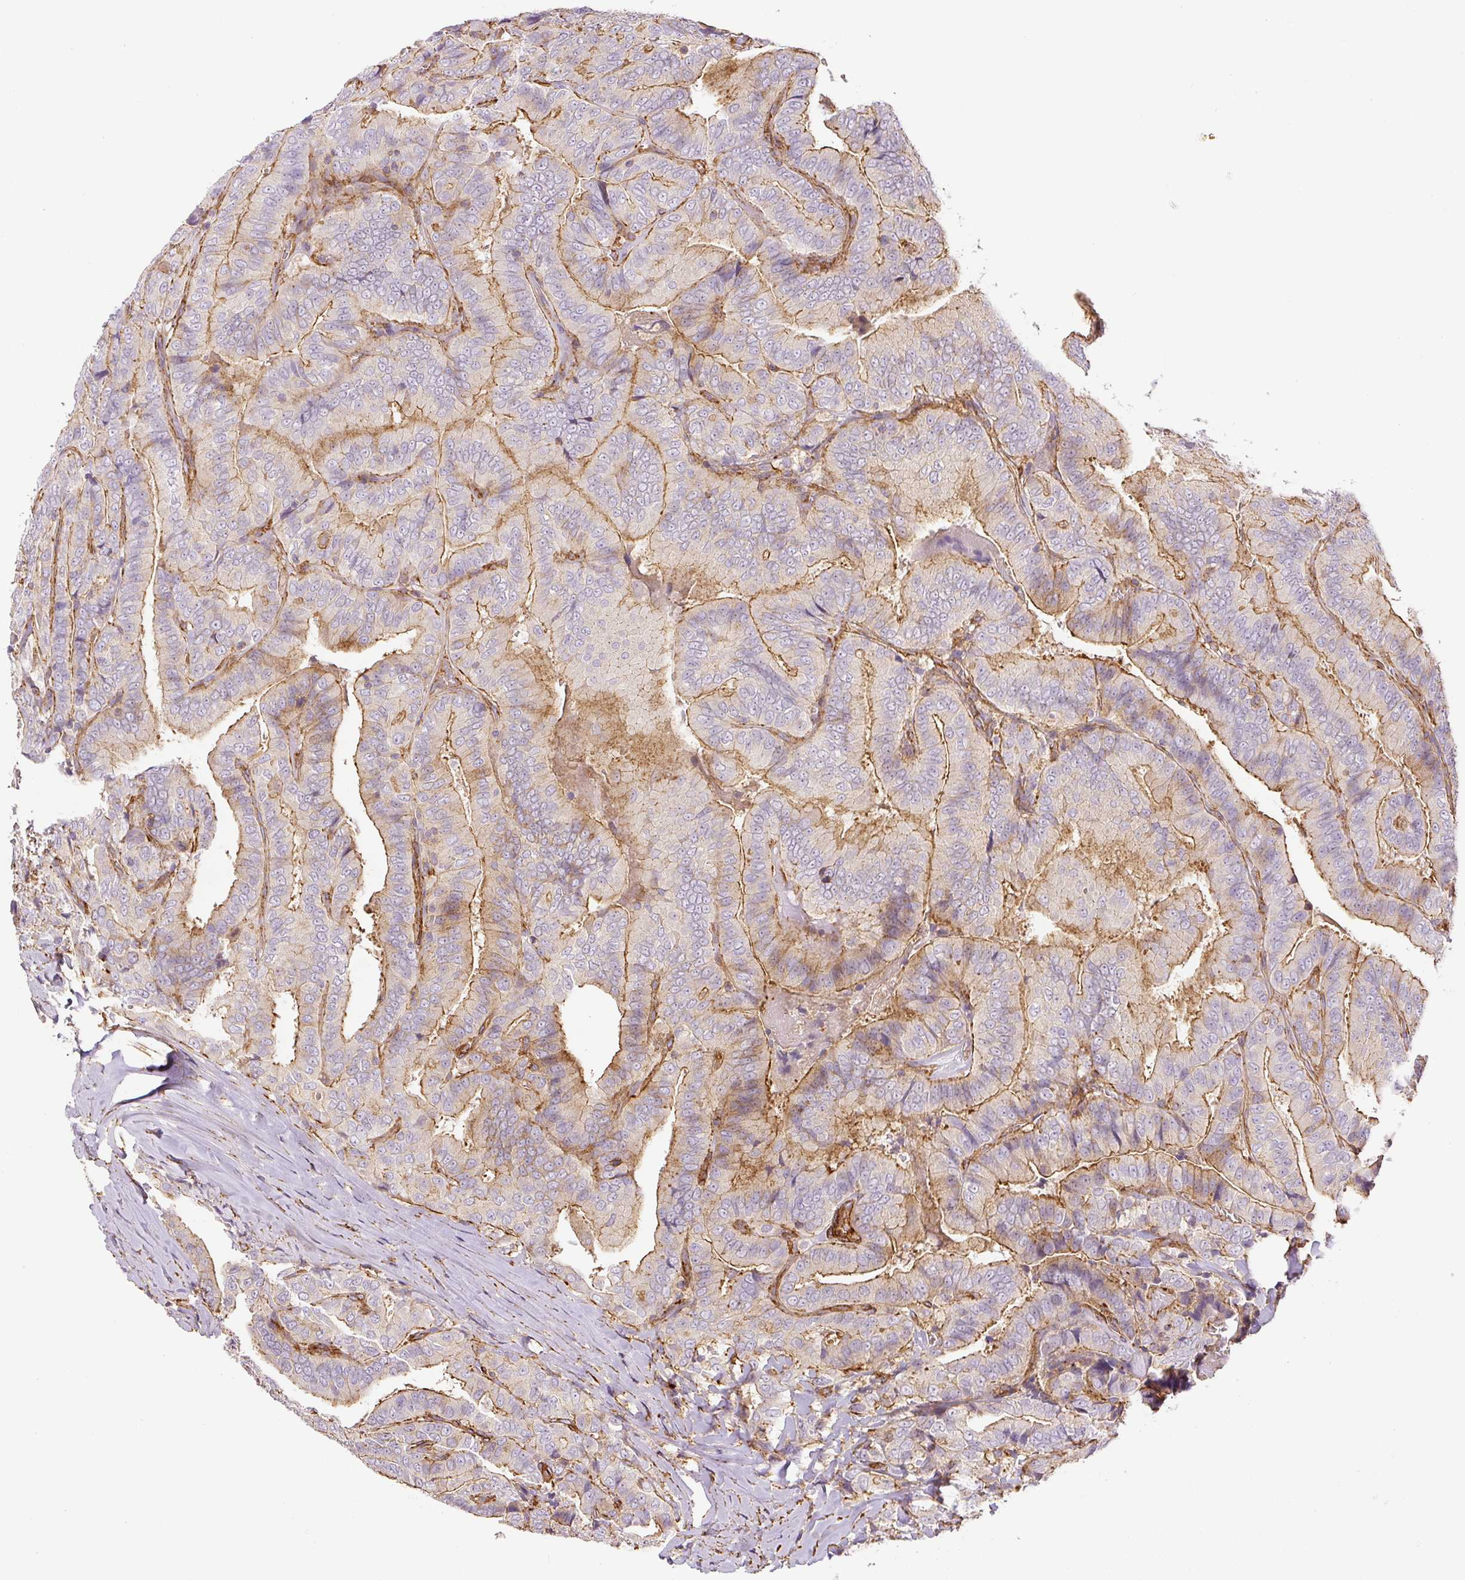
{"staining": {"intensity": "moderate", "quantity": "25%-75%", "location": "cytoplasmic/membranous"}, "tissue": "thyroid cancer", "cell_type": "Tumor cells", "image_type": "cancer", "snomed": [{"axis": "morphology", "description": "Papillary adenocarcinoma, NOS"}, {"axis": "topography", "description": "Thyroid gland"}], "caption": "A high-resolution micrograph shows immunohistochemistry (IHC) staining of papillary adenocarcinoma (thyroid), which demonstrates moderate cytoplasmic/membranous positivity in about 25%-75% of tumor cells.", "gene": "MYL12A", "patient": {"sex": "male", "age": 61}}